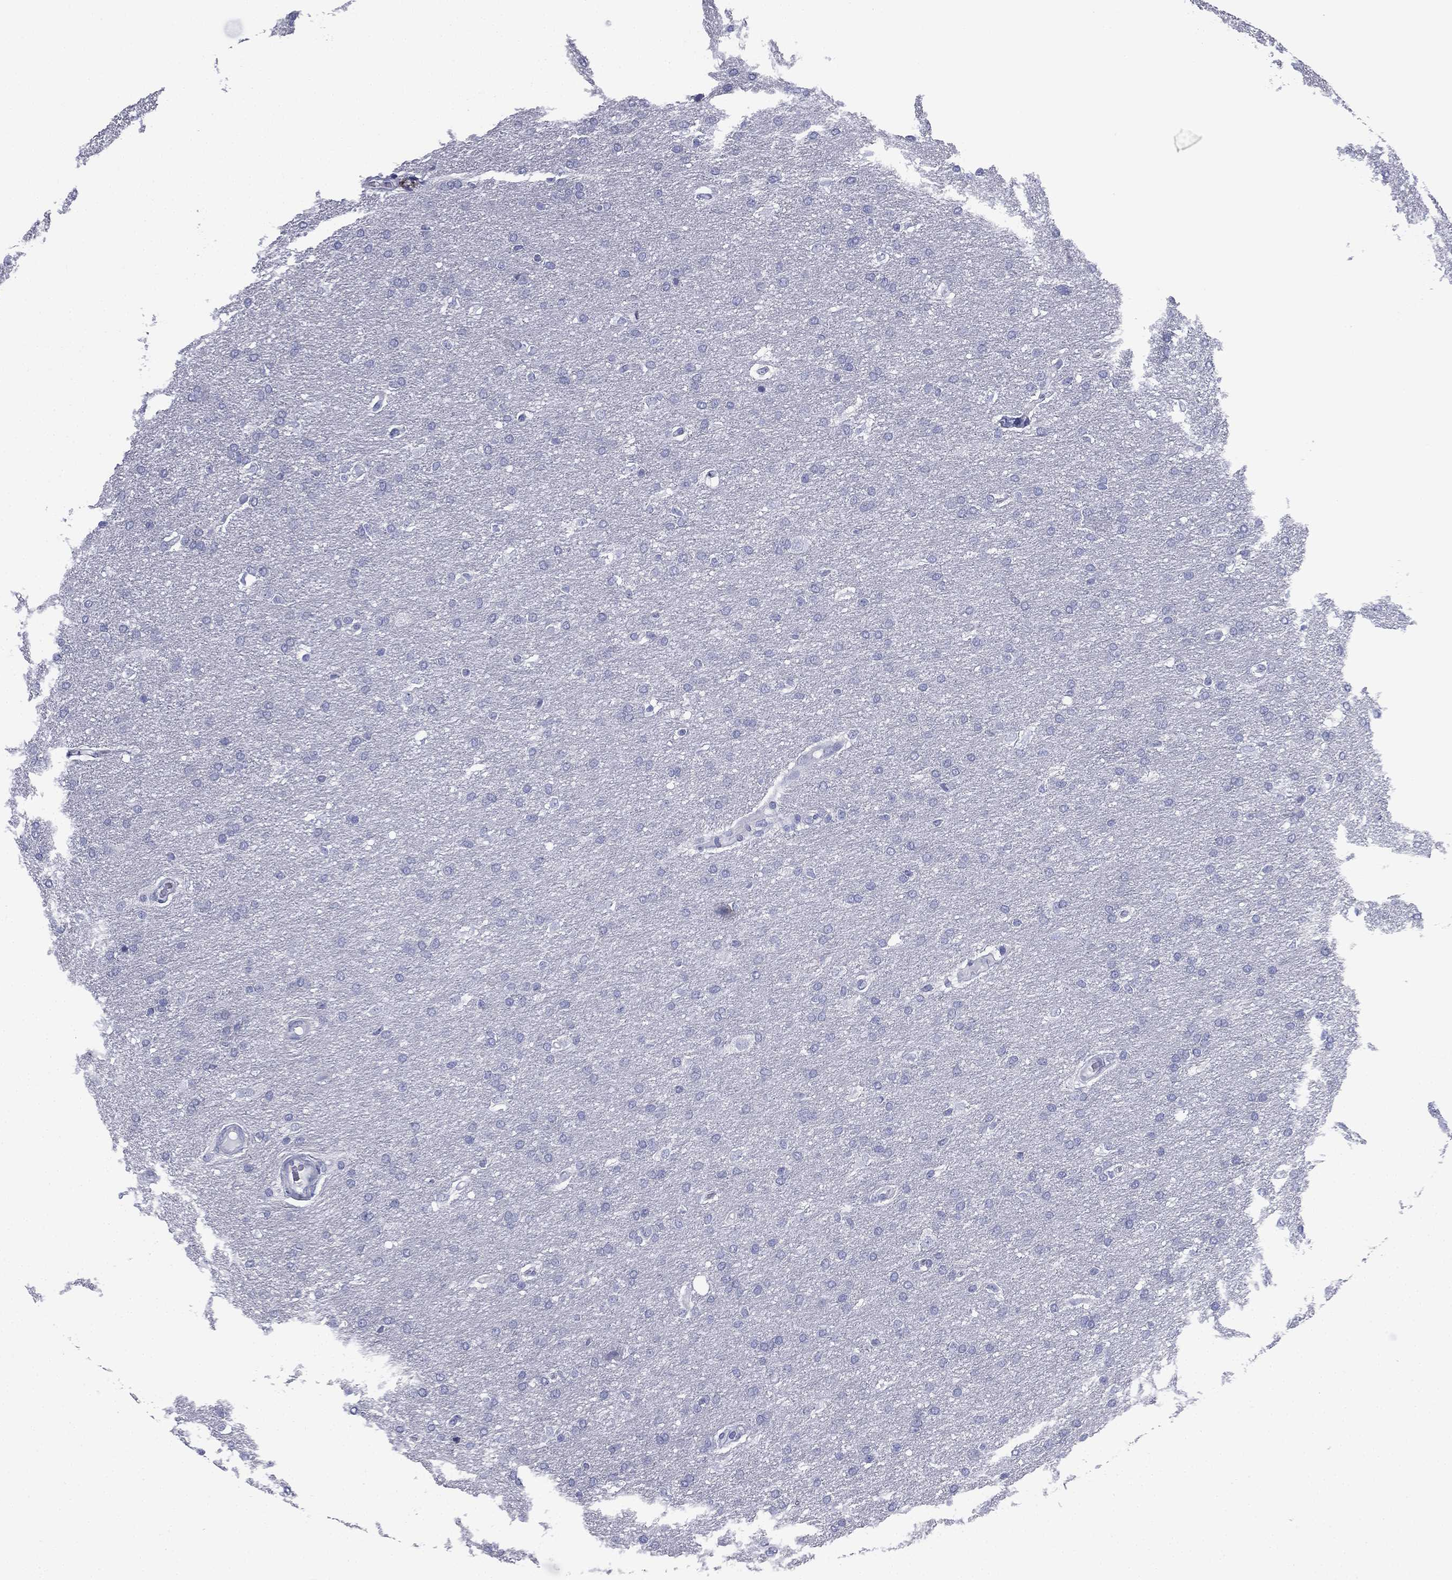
{"staining": {"intensity": "negative", "quantity": "none", "location": "none"}, "tissue": "glioma", "cell_type": "Tumor cells", "image_type": "cancer", "snomed": [{"axis": "morphology", "description": "Glioma, malignant, Low grade"}, {"axis": "topography", "description": "Brain"}], "caption": "An IHC image of malignant glioma (low-grade) is shown. There is no staining in tumor cells of malignant glioma (low-grade).", "gene": "FCER2", "patient": {"sex": "female", "age": 37}}